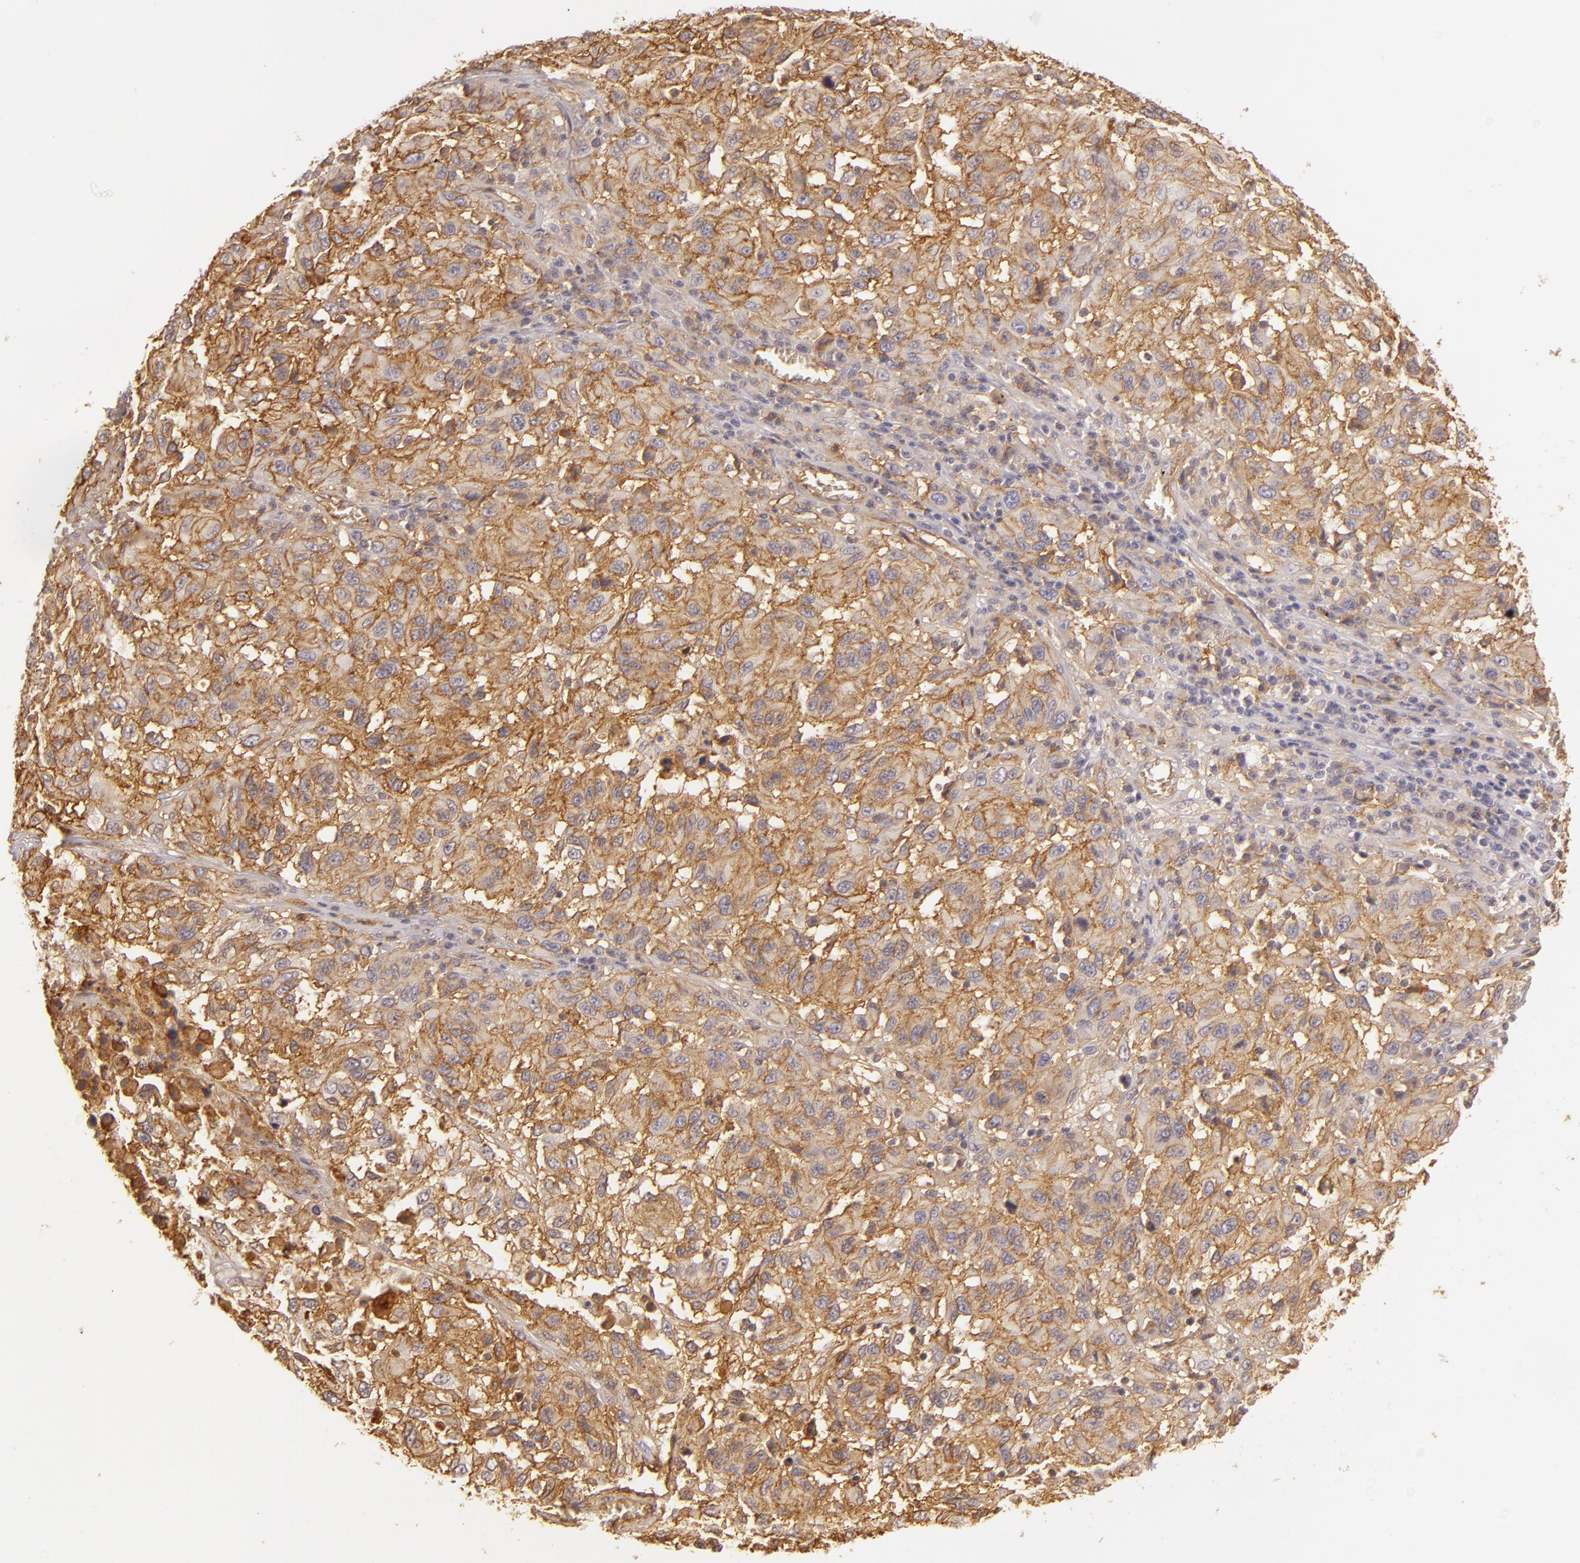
{"staining": {"intensity": "moderate", "quantity": ">75%", "location": "cytoplasmic/membranous"}, "tissue": "melanoma", "cell_type": "Tumor cells", "image_type": "cancer", "snomed": [{"axis": "morphology", "description": "Malignant melanoma, NOS"}, {"axis": "topography", "description": "Skin"}], "caption": "Brown immunohistochemical staining in malignant melanoma demonstrates moderate cytoplasmic/membranous expression in about >75% of tumor cells. (DAB = brown stain, brightfield microscopy at high magnification).", "gene": "CD59", "patient": {"sex": "female", "age": 77}}